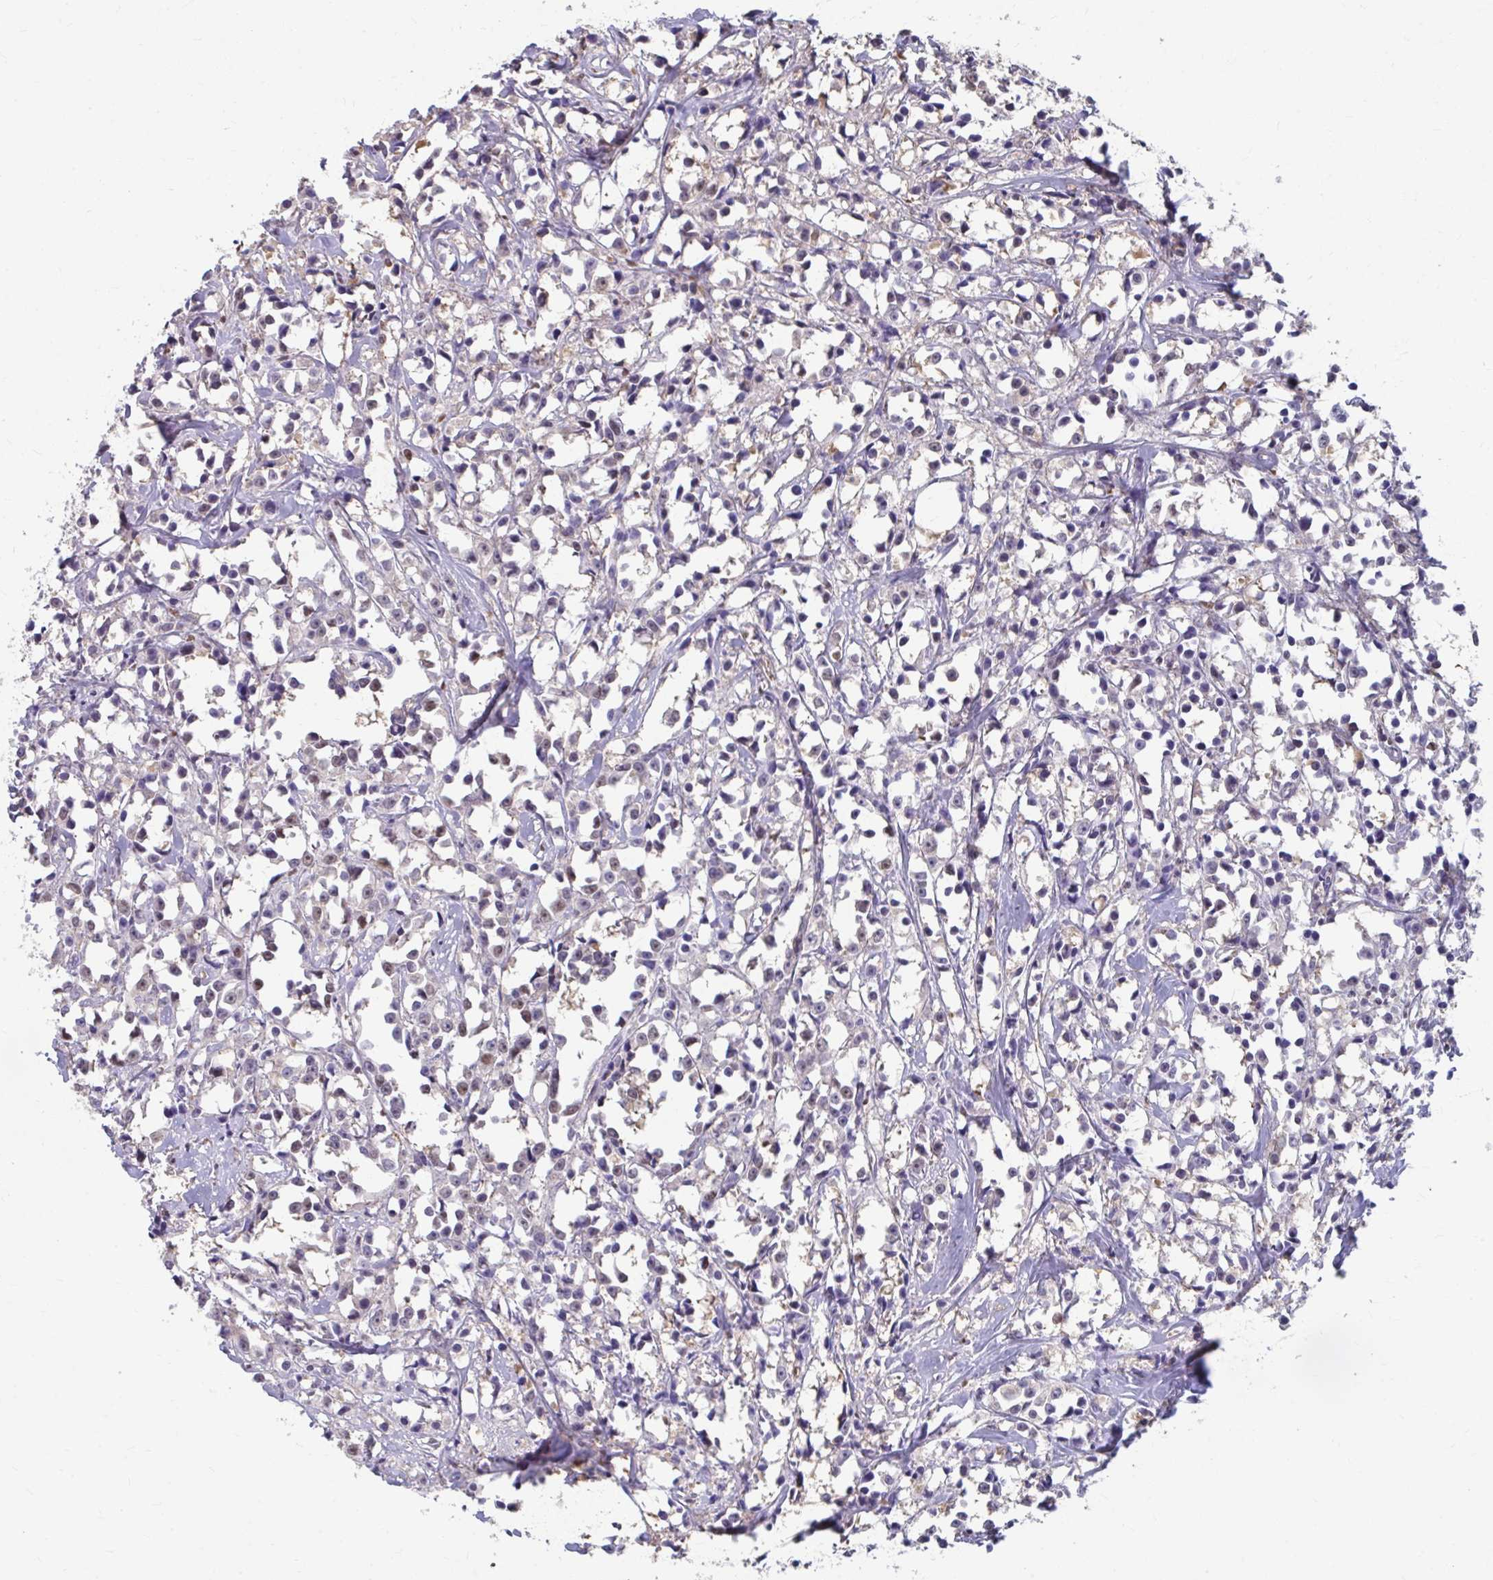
{"staining": {"intensity": "weak", "quantity": "25%-75%", "location": "nuclear"}, "tissue": "breast cancer", "cell_type": "Tumor cells", "image_type": "cancer", "snomed": [{"axis": "morphology", "description": "Duct carcinoma"}, {"axis": "topography", "description": "Breast"}], "caption": "Immunohistochemistry (IHC) of human breast cancer shows low levels of weak nuclear positivity in approximately 25%-75% of tumor cells.", "gene": "ING4", "patient": {"sex": "female", "age": 80}}